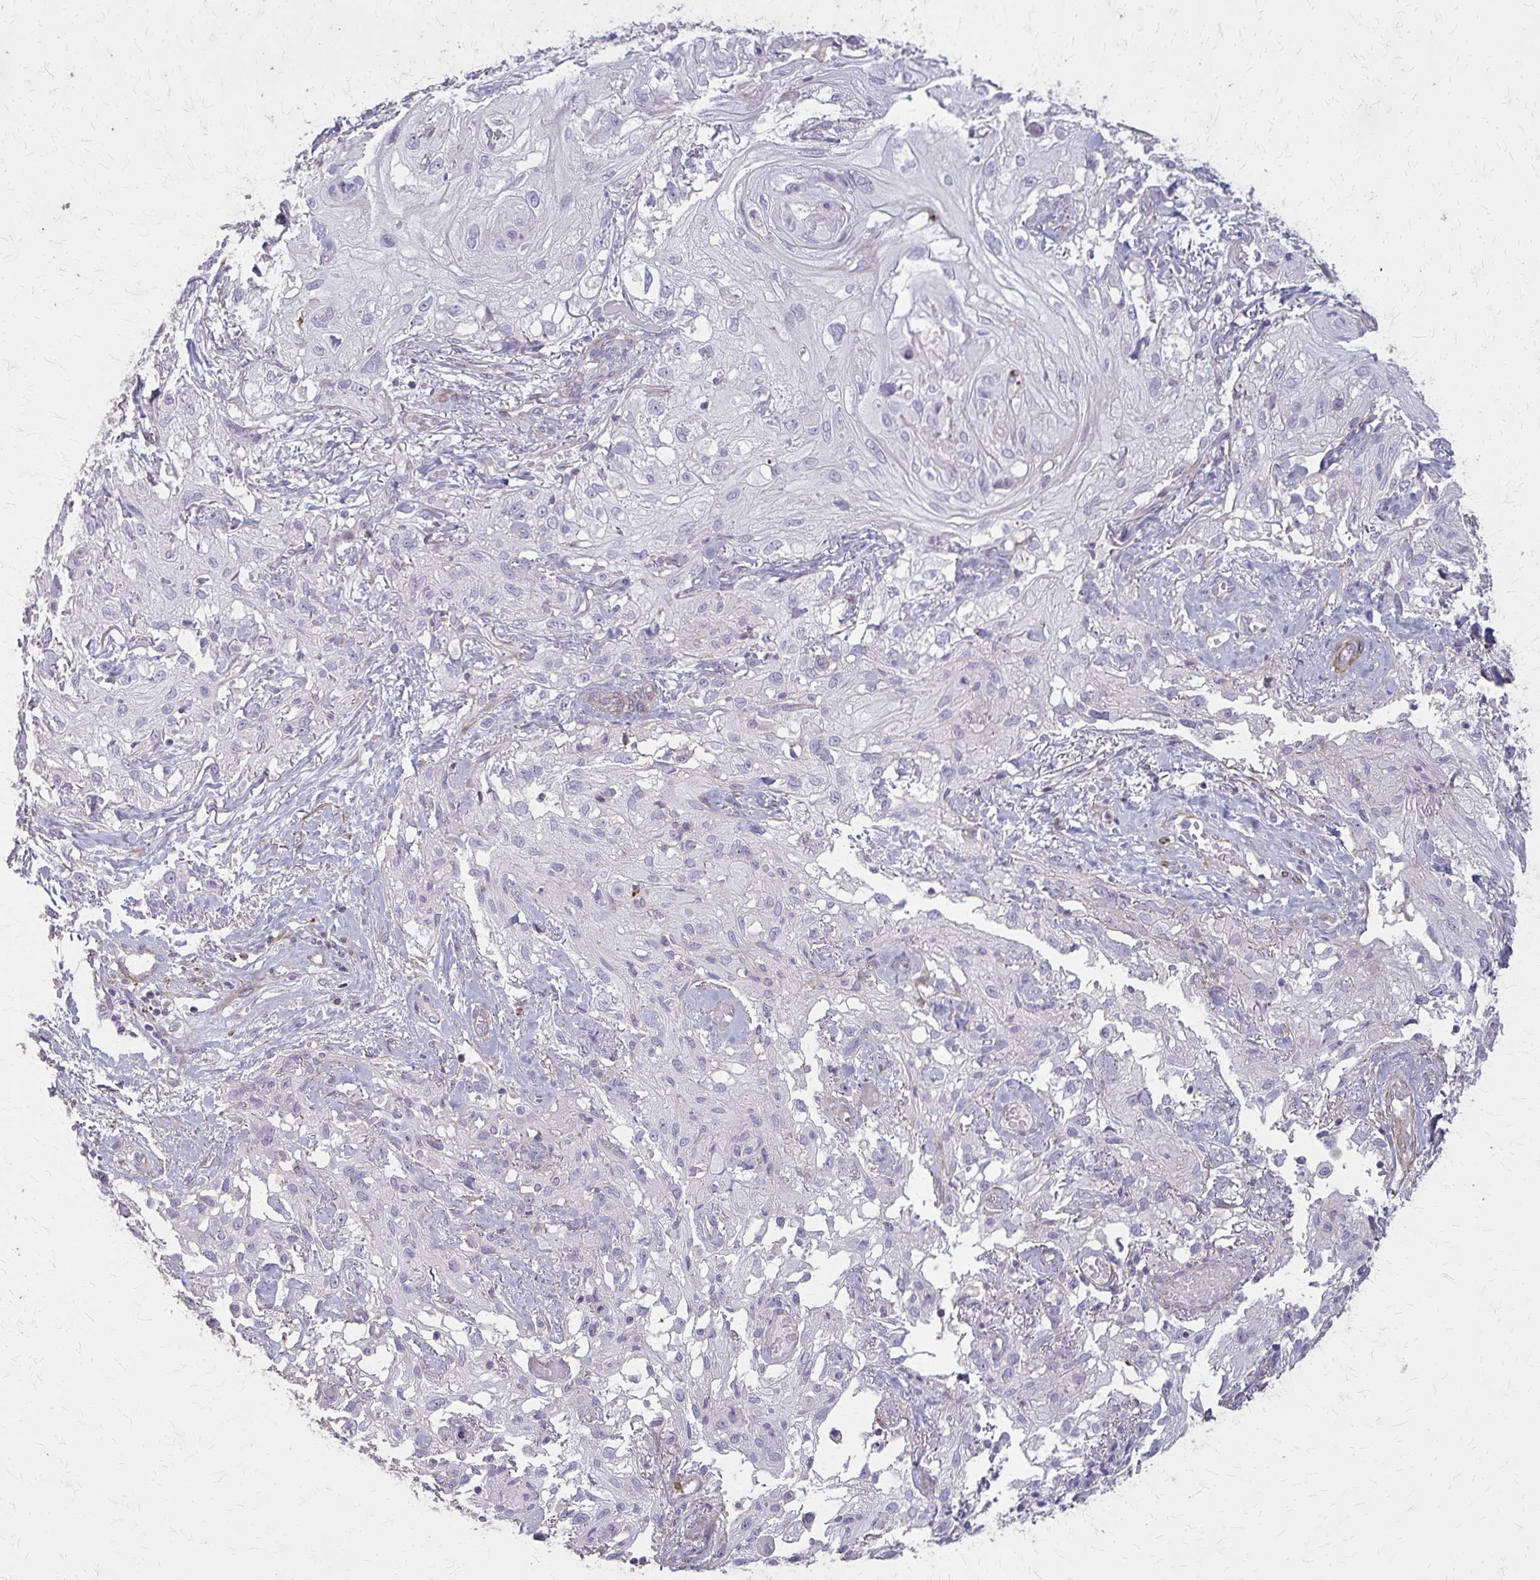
{"staining": {"intensity": "negative", "quantity": "none", "location": "none"}, "tissue": "skin cancer", "cell_type": "Tumor cells", "image_type": "cancer", "snomed": [{"axis": "morphology", "description": "Squamous cell carcinoma, NOS"}, {"axis": "topography", "description": "Skin"}, {"axis": "topography", "description": "Vulva"}], "caption": "Immunohistochemistry image of skin cancer stained for a protein (brown), which demonstrates no staining in tumor cells. (DAB (3,3'-diaminobenzidine) immunohistochemistry (IHC), high magnification).", "gene": "TENM4", "patient": {"sex": "female", "age": 86}}